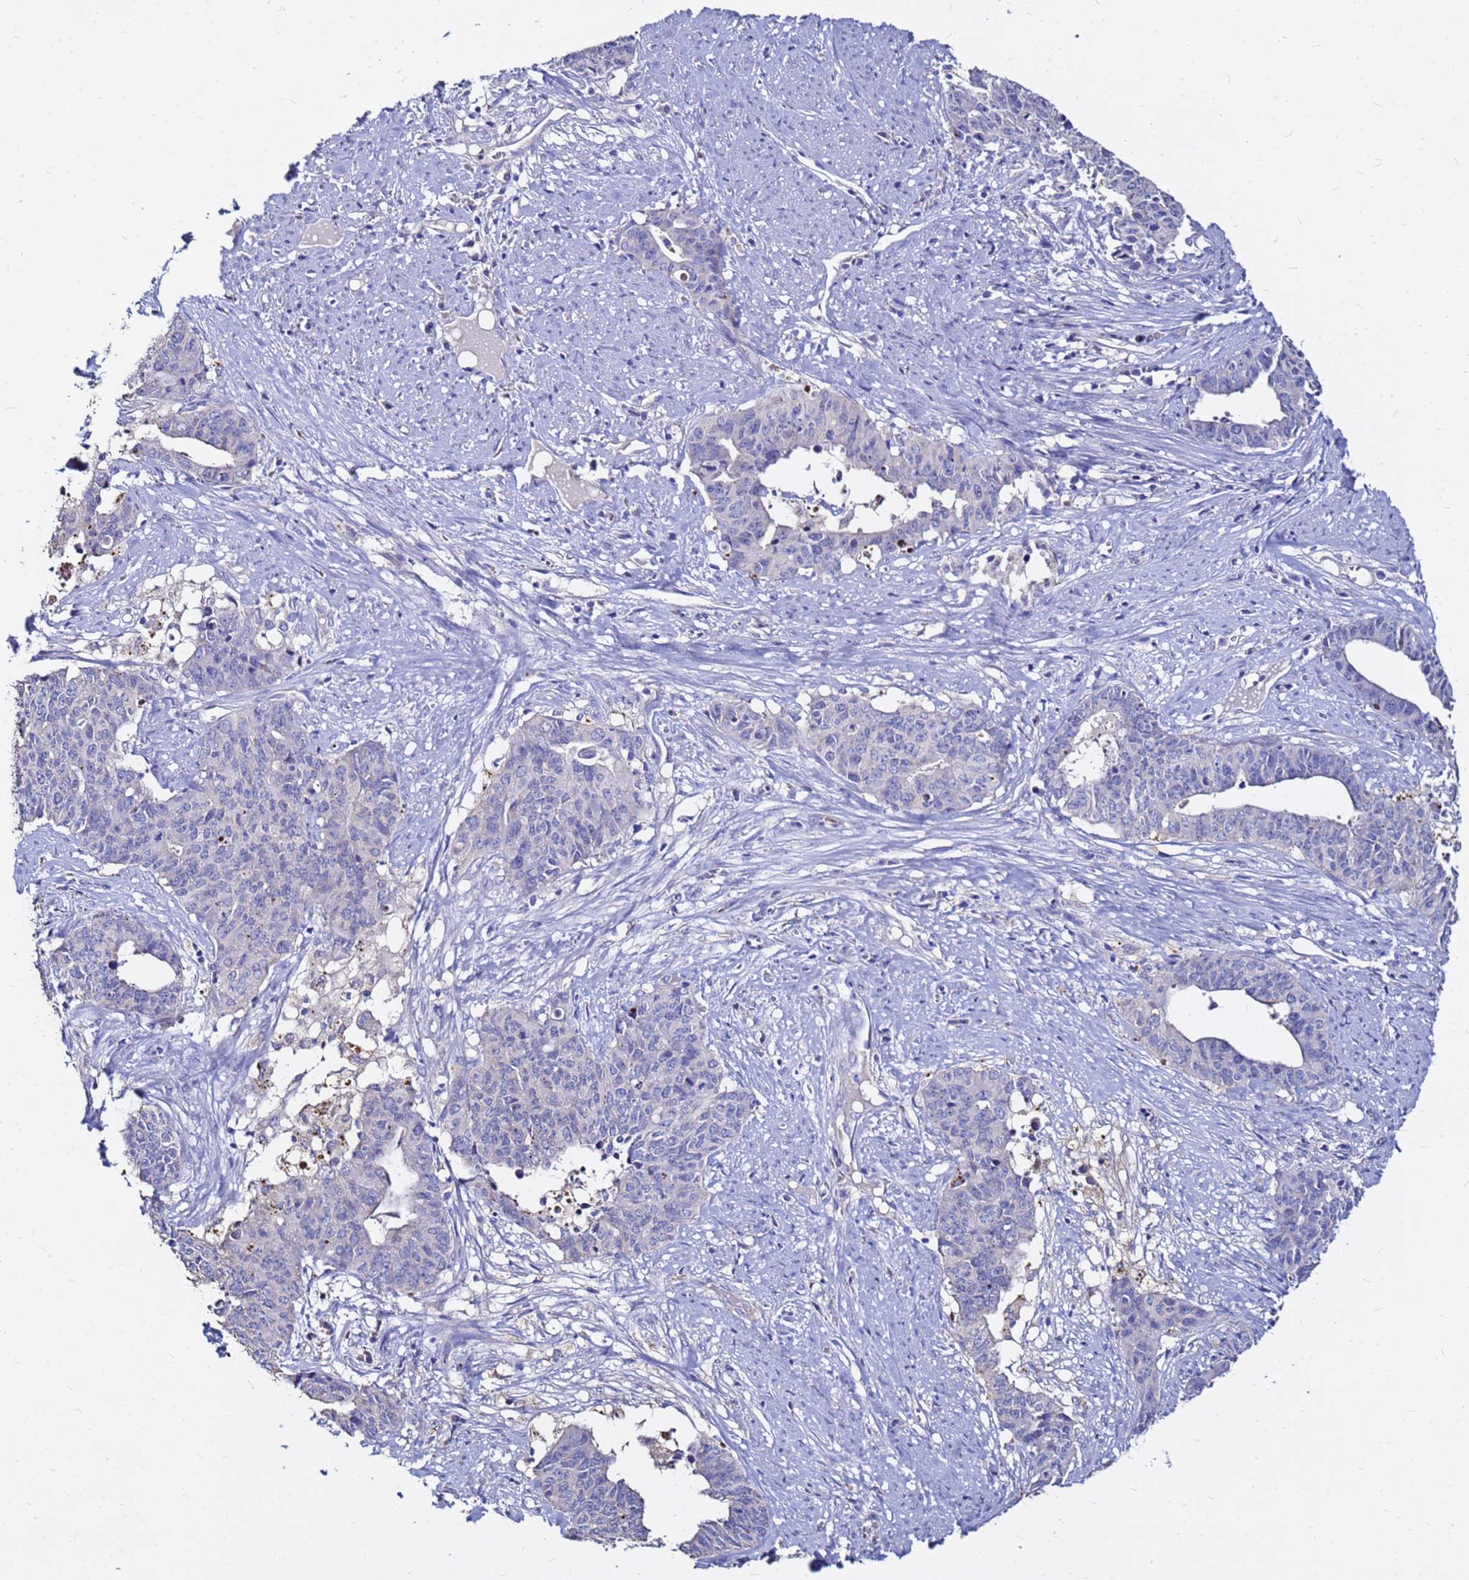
{"staining": {"intensity": "negative", "quantity": "none", "location": "none"}, "tissue": "endometrial cancer", "cell_type": "Tumor cells", "image_type": "cancer", "snomed": [{"axis": "morphology", "description": "Adenocarcinoma, NOS"}, {"axis": "topography", "description": "Endometrium"}], "caption": "Immunohistochemical staining of adenocarcinoma (endometrial) demonstrates no significant positivity in tumor cells.", "gene": "FAM183A", "patient": {"sex": "female", "age": 59}}